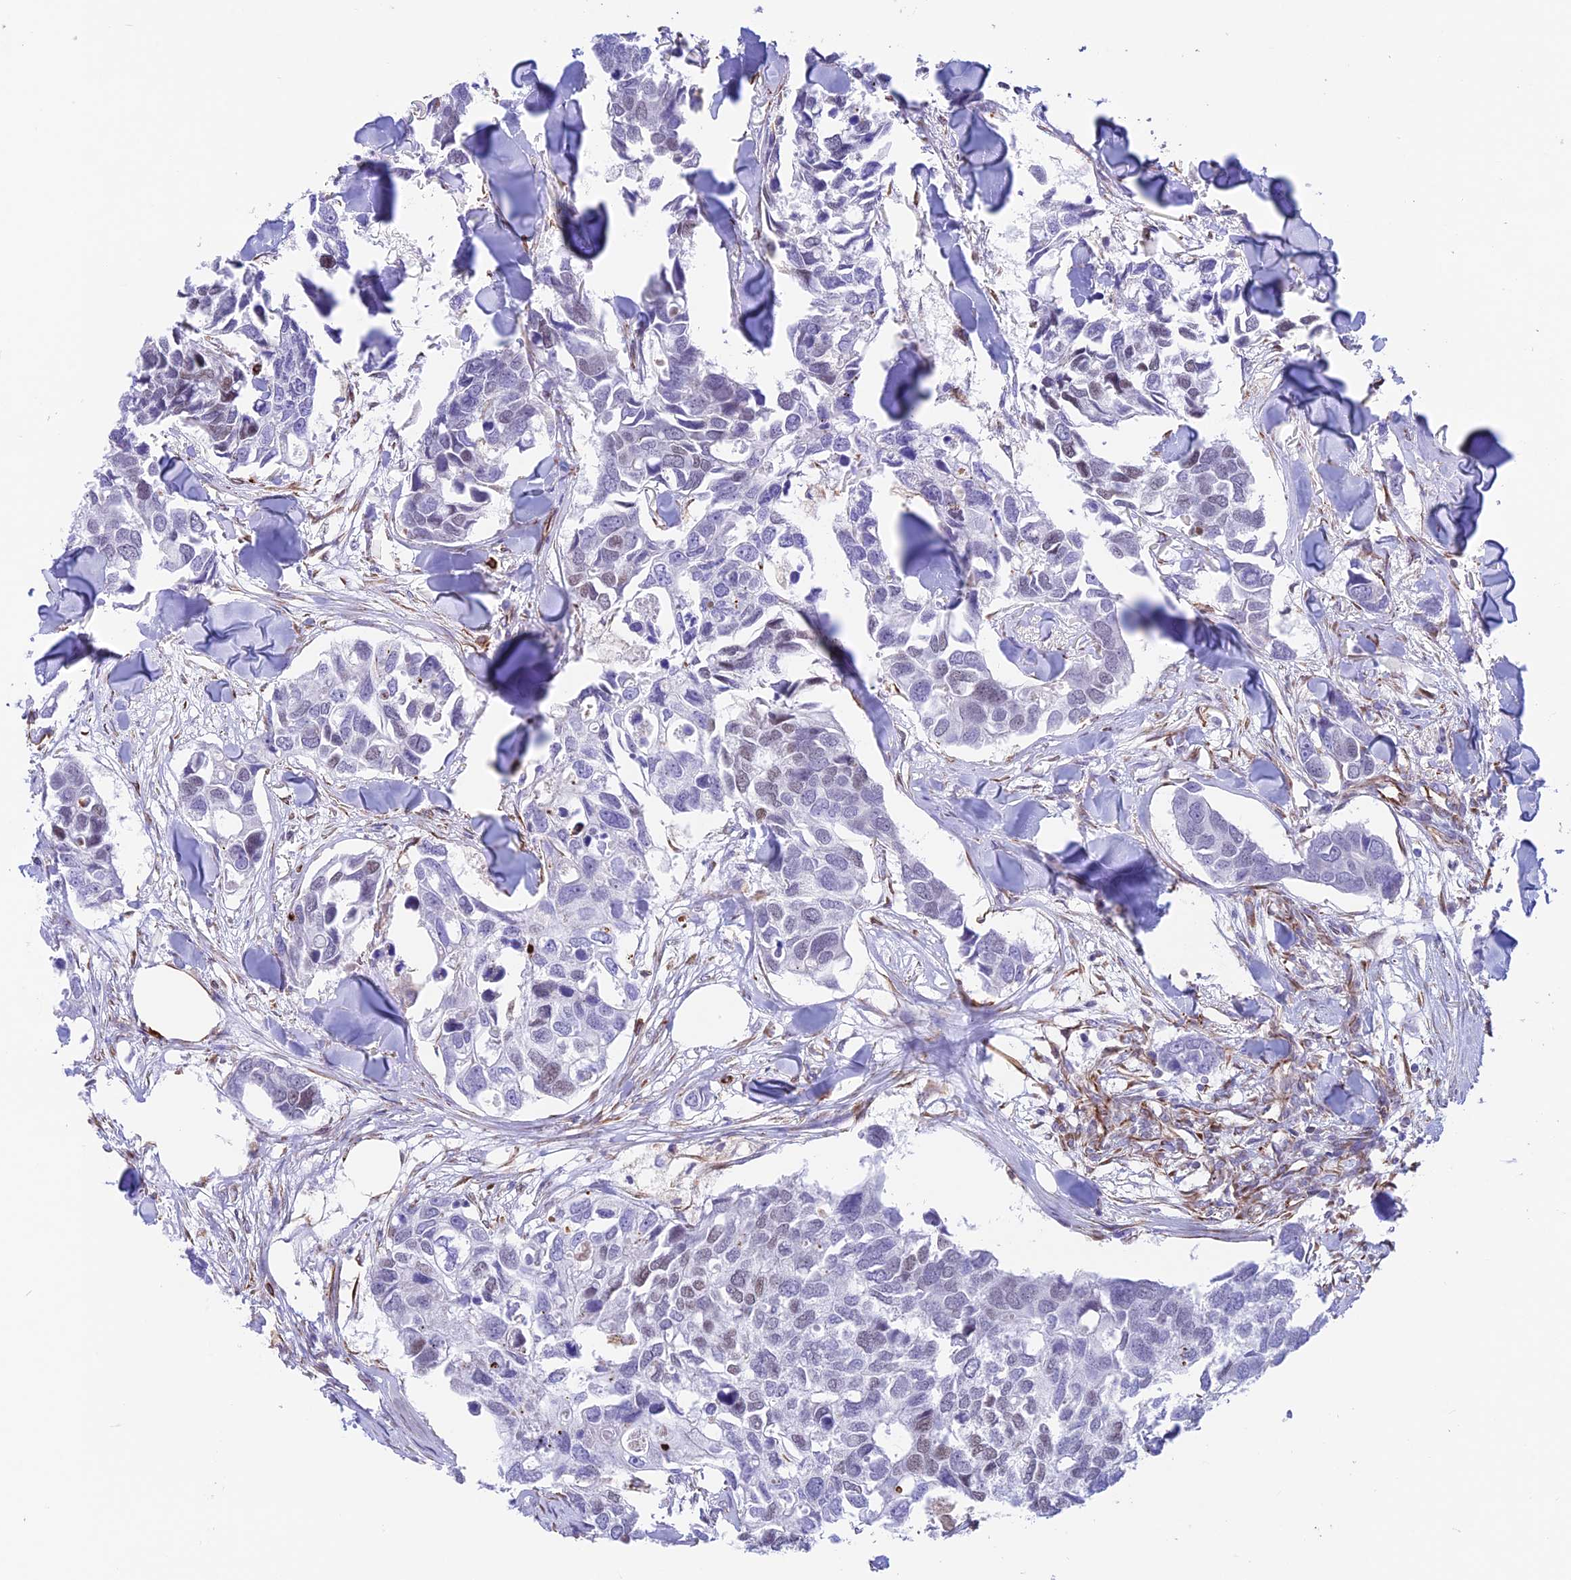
{"staining": {"intensity": "negative", "quantity": "none", "location": "none"}, "tissue": "breast cancer", "cell_type": "Tumor cells", "image_type": "cancer", "snomed": [{"axis": "morphology", "description": "Duct carcinoma"}, {"axis": "topography", "description": "Breast"}], "caption": "Immunohistochemical staining of breast cancer (invasive ductal carcinoma) displays no significant staining in tumor cells.", "gene": "ZNF652", "patient": {"sex": "female", "age": 83}}